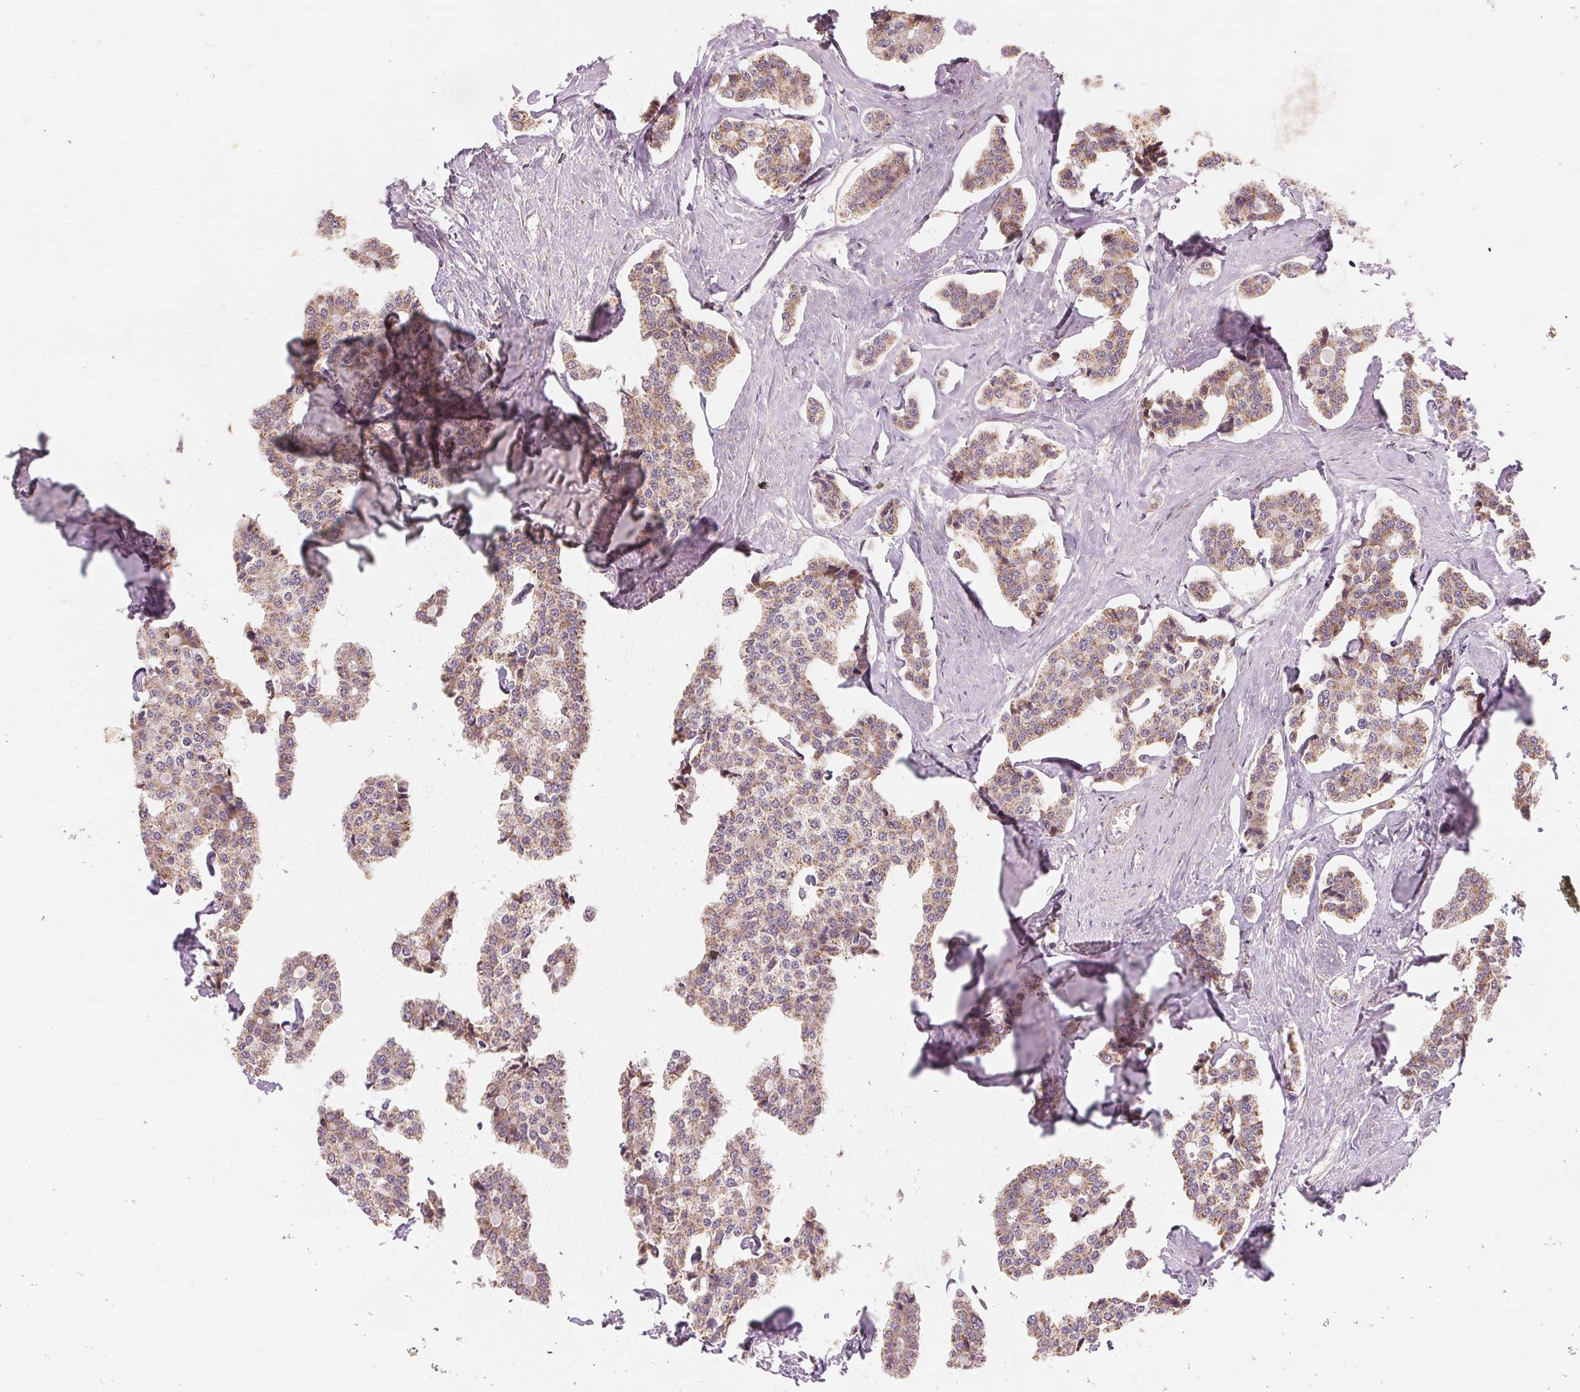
{"staining": {"intensity": "moderate", "quantity": ">75%", "location": "cytoplasmic/membranous"}, "tissue": "carcinoid", "cell_type": "Tumor cells", "image_type": "cancer", "snomed": [{"axis": "morphology", "description": "Carcinoid, malignant, NOS"}, {"axis": "topography", "description": "Small intestine"}], "caption": "An immunohistochemistry micrograph of tumor tissue is shown. Protein staining in brown labels moderate cytoplasmic/membranous positivity in malignant carcinoid within tumor cells. The protein of interest is stained brown, and the nuclei are stained in blue (DAB (3,3'-diaminobenzidine) IHC with brightfield microscopy, high magnification).", "gene": "COQ7", "patient": {"sex": "female", "age": 65}}